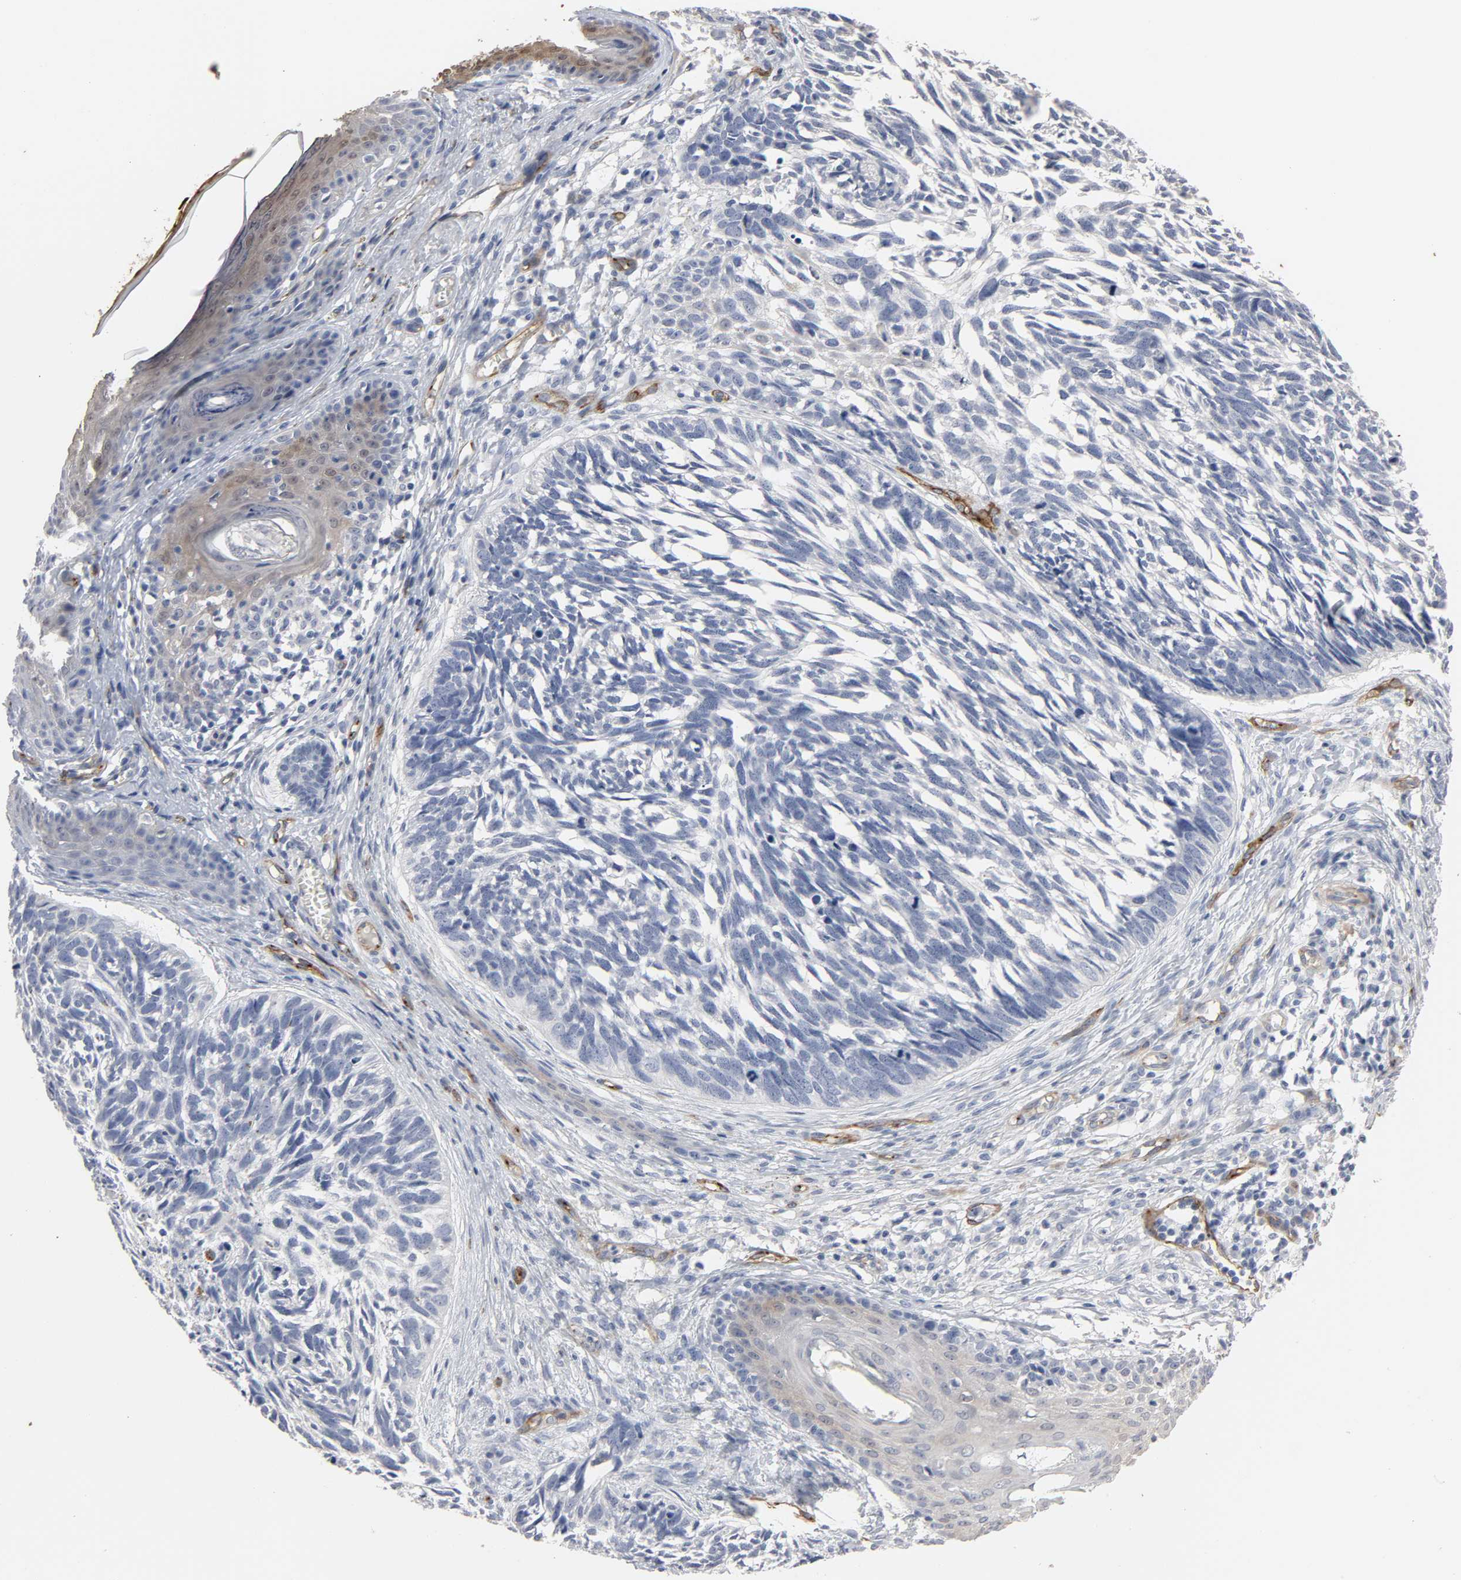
{"staining": {"intensity": "negative", "quantity": "none", "location": "none"}, "tissue": "skin cancer", "cell_type": "Tumor cells", "image_type": "cancer", "snomed": [{"axis": "morphology", "description": "Basal cell carcinoma"}, {"axis": "topography", "description": "Skin"}], "caption": "Image shows no protein expression in tumor cells of skin basal cell carcinoma tissue.", "gene": "KDR", "patient": {"sex": "male", "age": 63}}